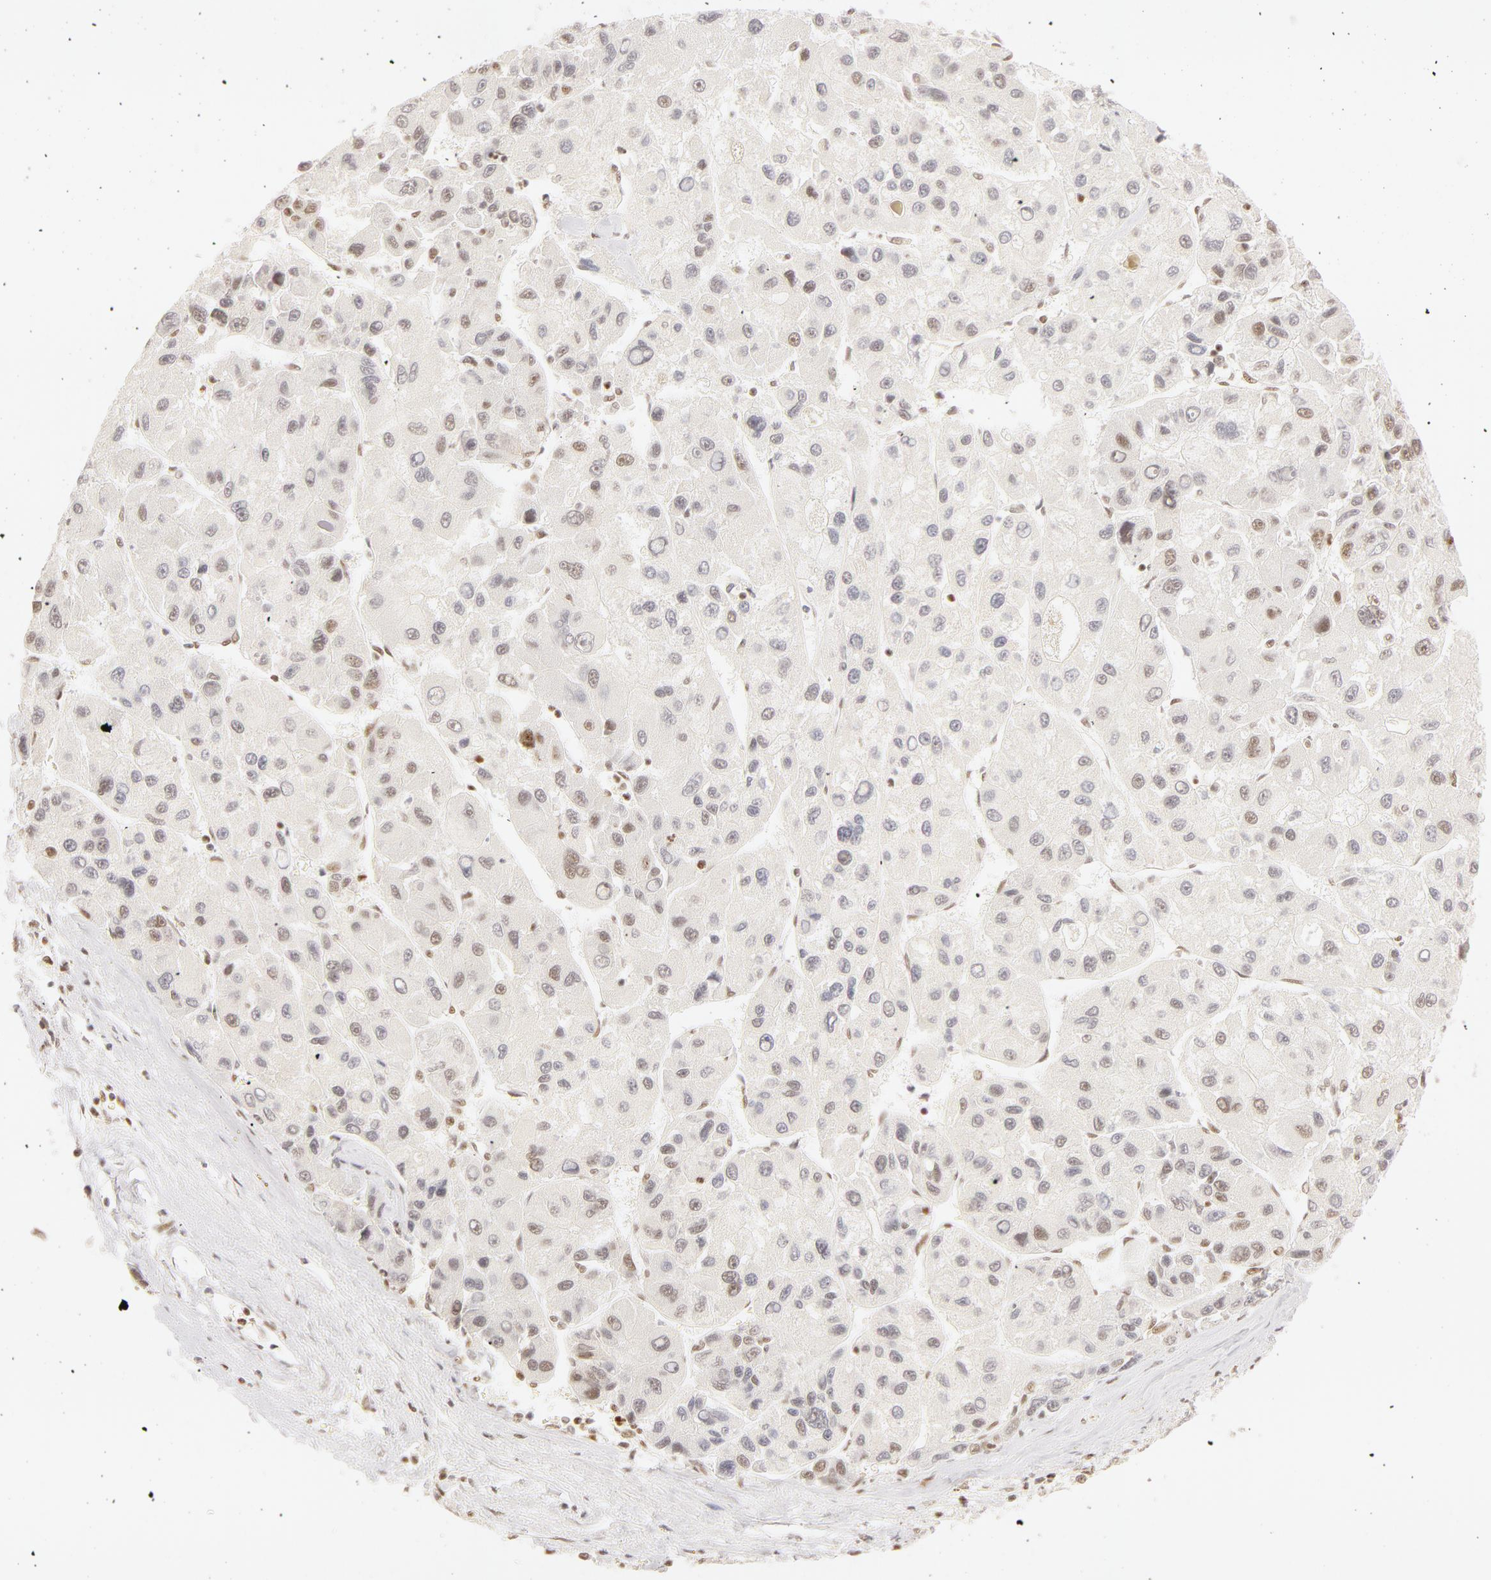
{"staining": {"intensity": "weak", "quantity": "<25%", "location": "nuclear"}, "tissue": "liver cancer", "cell_type": "Tumor cells", "image_type": "cancer", "snomed": [{"axis": "morphology", "description": "Carcinoma, Hepatocellular, NOS"}, {"axis": "topography", "description": "Liver"}], "caption": "This is an immunohistochemistry (IHC) micrograph of liver hepatocellular carcinoma. There is no positivity in tumor cells.", "gene": "RBM39", "patient": {"sex": "male", "age": 64}}